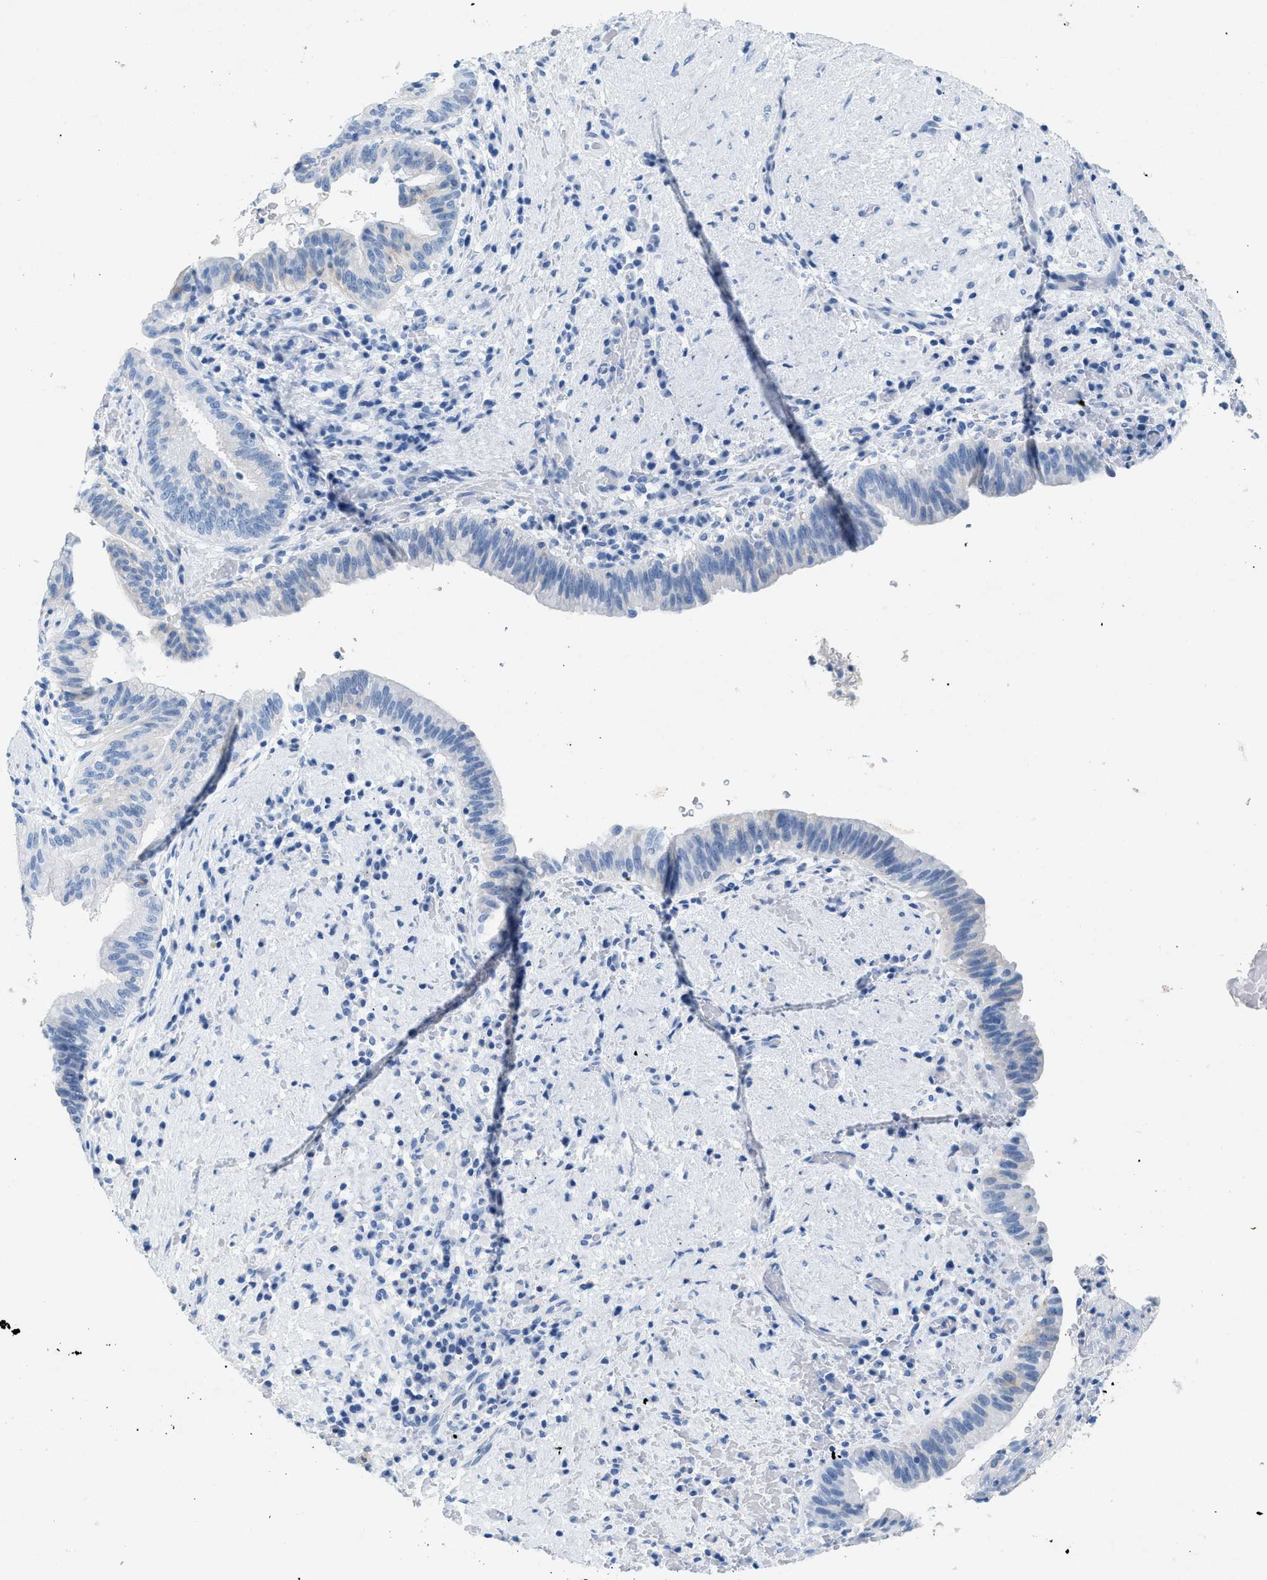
{"staining": {"intensity": "negative", "quantity": "none", "location": "none"}, "tissue": "liver cancer", "cell_type": "Tumor cells", "image_type": "cancer", "snomed": [{"axis": "morphology", "description": "Cholangiocarcinoma"}, {"axis": "topography", "description": "Liver"}], "caption": "Liver cancer stained for a protein using immunohistochemistry (IHC) displays no staining tumor cells.", "gene": "HHATL", "patient": {"sex": "female", "age": 38}}